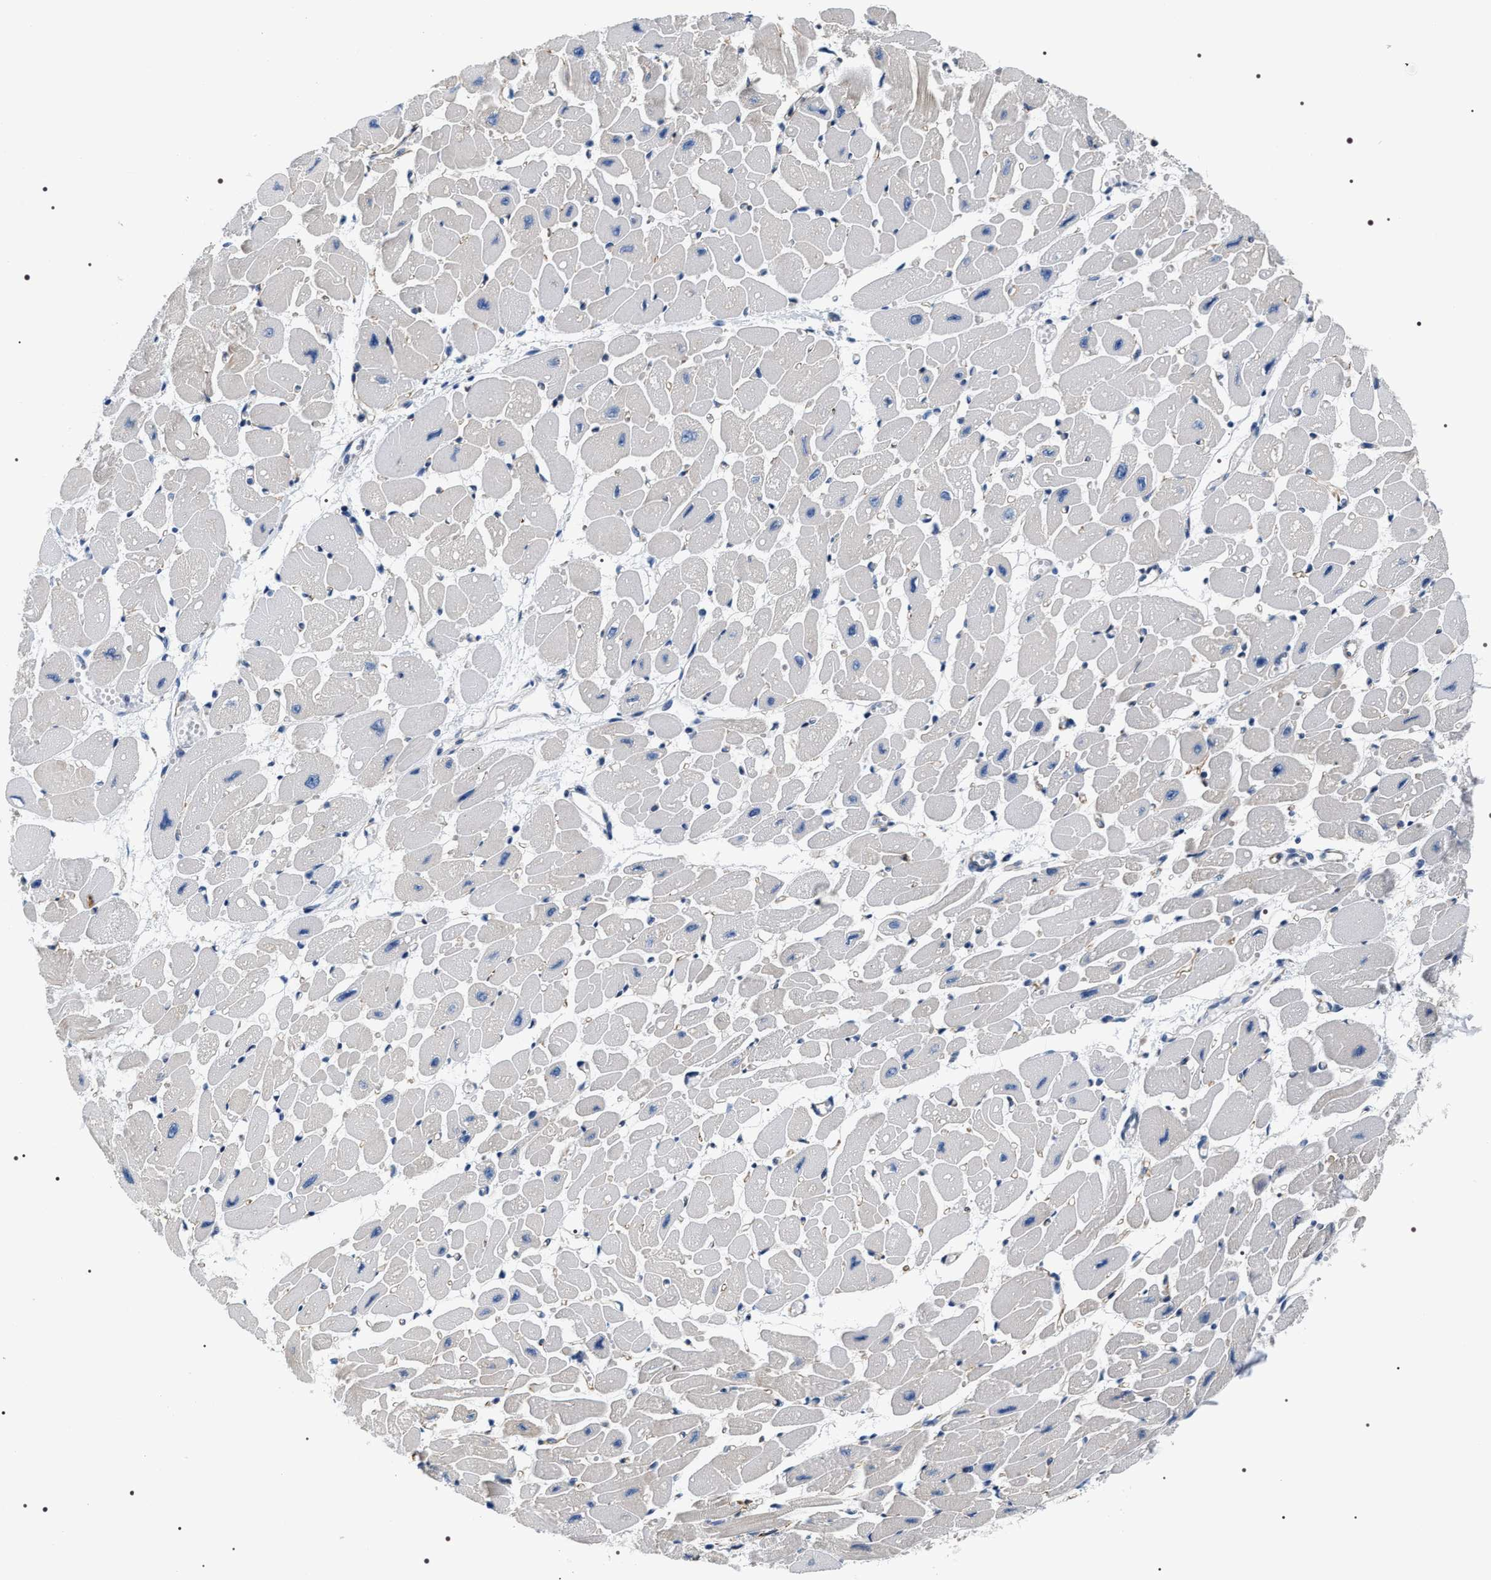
{"staining": {"intensity": "negative", "quantity": "none", "location": "none"}, "tissue": "heart muscle", "cell_type": "Cardiomyocytes", "image_type": "normal", "snomed": [{"axis": "morphology", "description": "Normal tissue, NOS"}, {"axis": "topography", "description": "Heart"}], "caption": "Immunohistochemistry photomicrograph of unremarkable heart muscle stained for a protein (brown), which demonstrates no expression in cardiomyocytes.", "gene": "PKD1L1", "patient": {"sex": "female", "age": 54}}